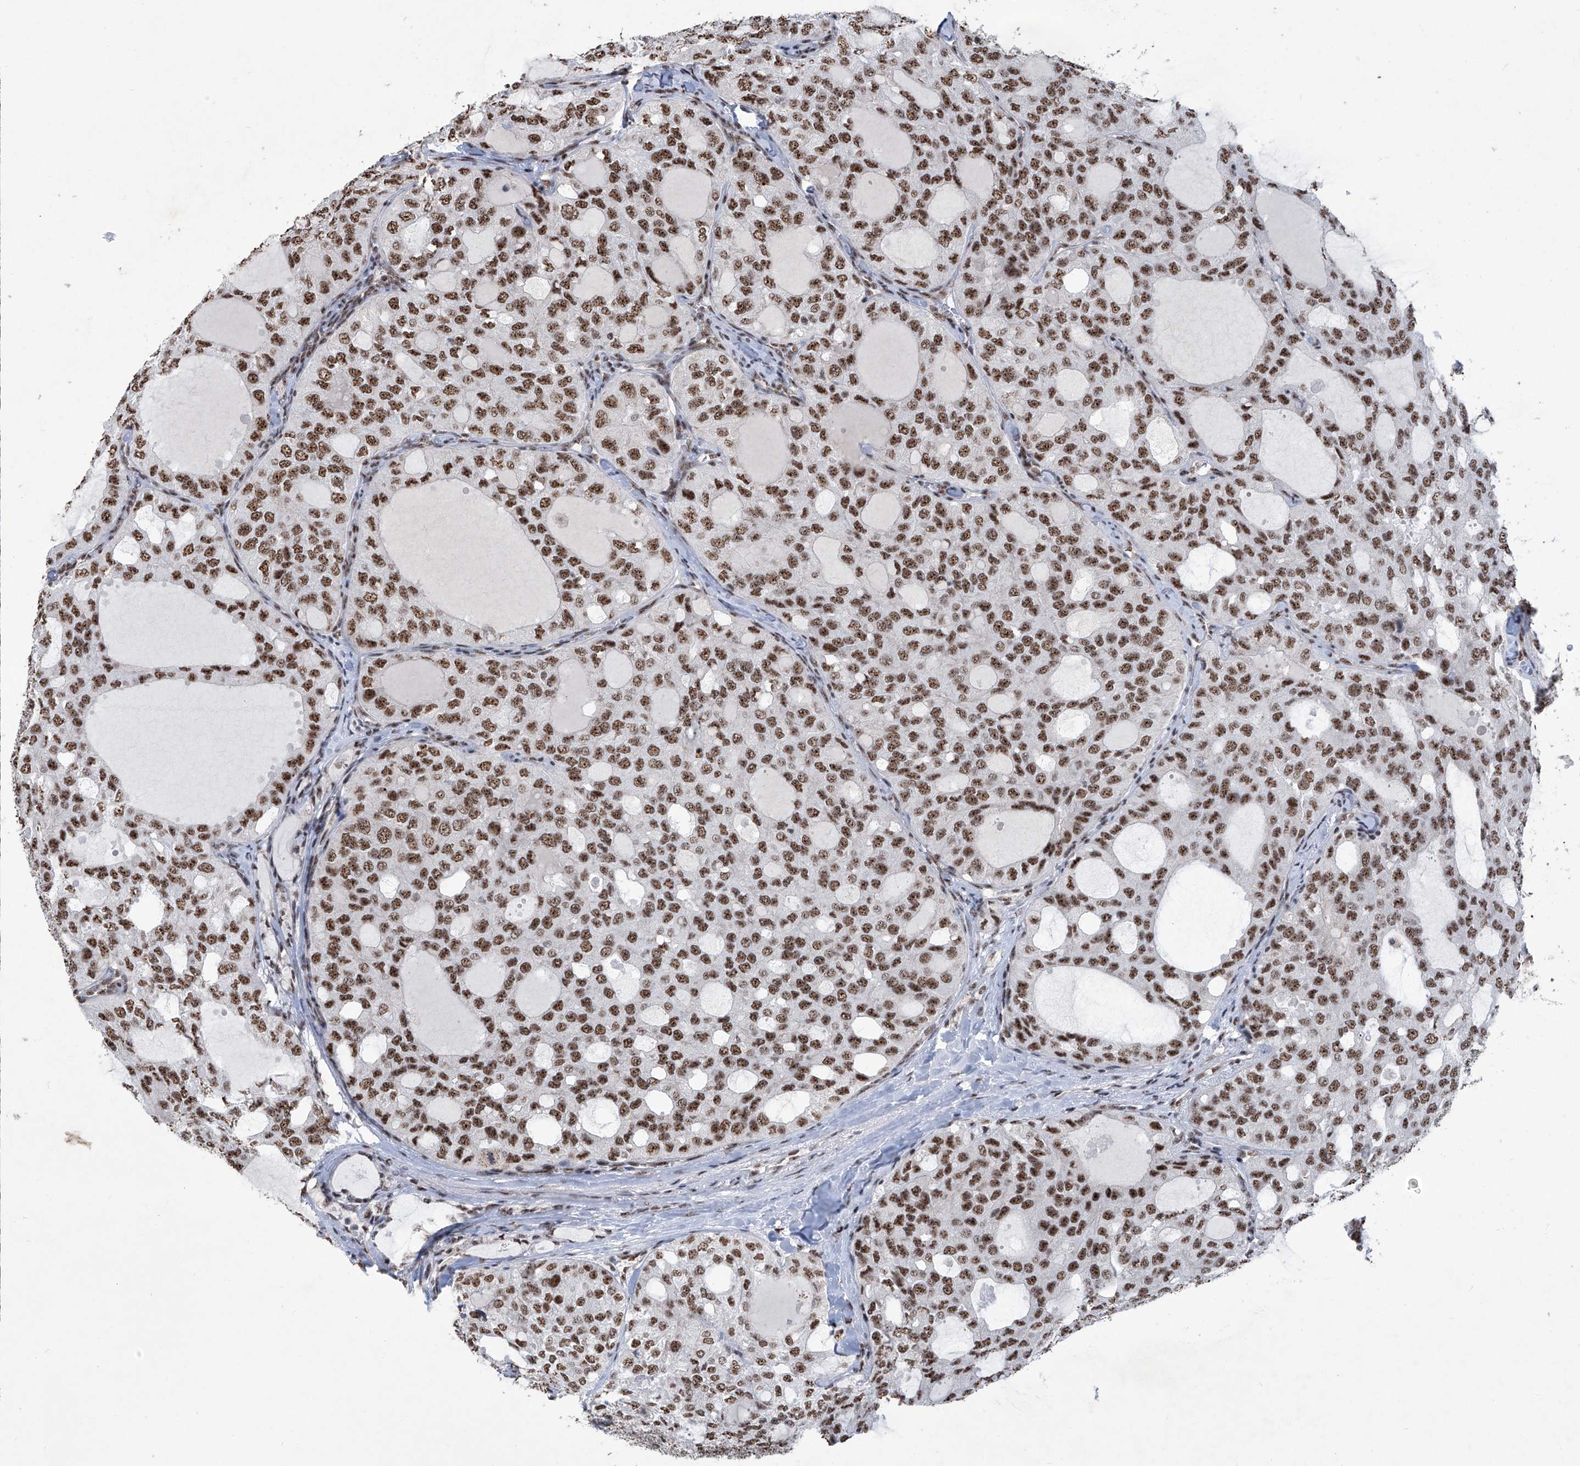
{"staining": {"intensity": "strong", "quantity": ">75%", "location": "nuclear"}, "tissue": "thyroid cancer", "cell_type": "Tumor cells", "image_type": "cancer", "snomed": [{"axis": "morphology", "description": "Follicular adenoma carcinoma, NOS"}, {"axis": "topography", "description": "Thyroid gland"}], "caption": "Protein staining by IHC demonstrates strong nuclear staining in approximately >75% of tumor cells in thyroid cancer.", "gene": "FBXL4", "patient": {"sex": "male", "age": 75}}